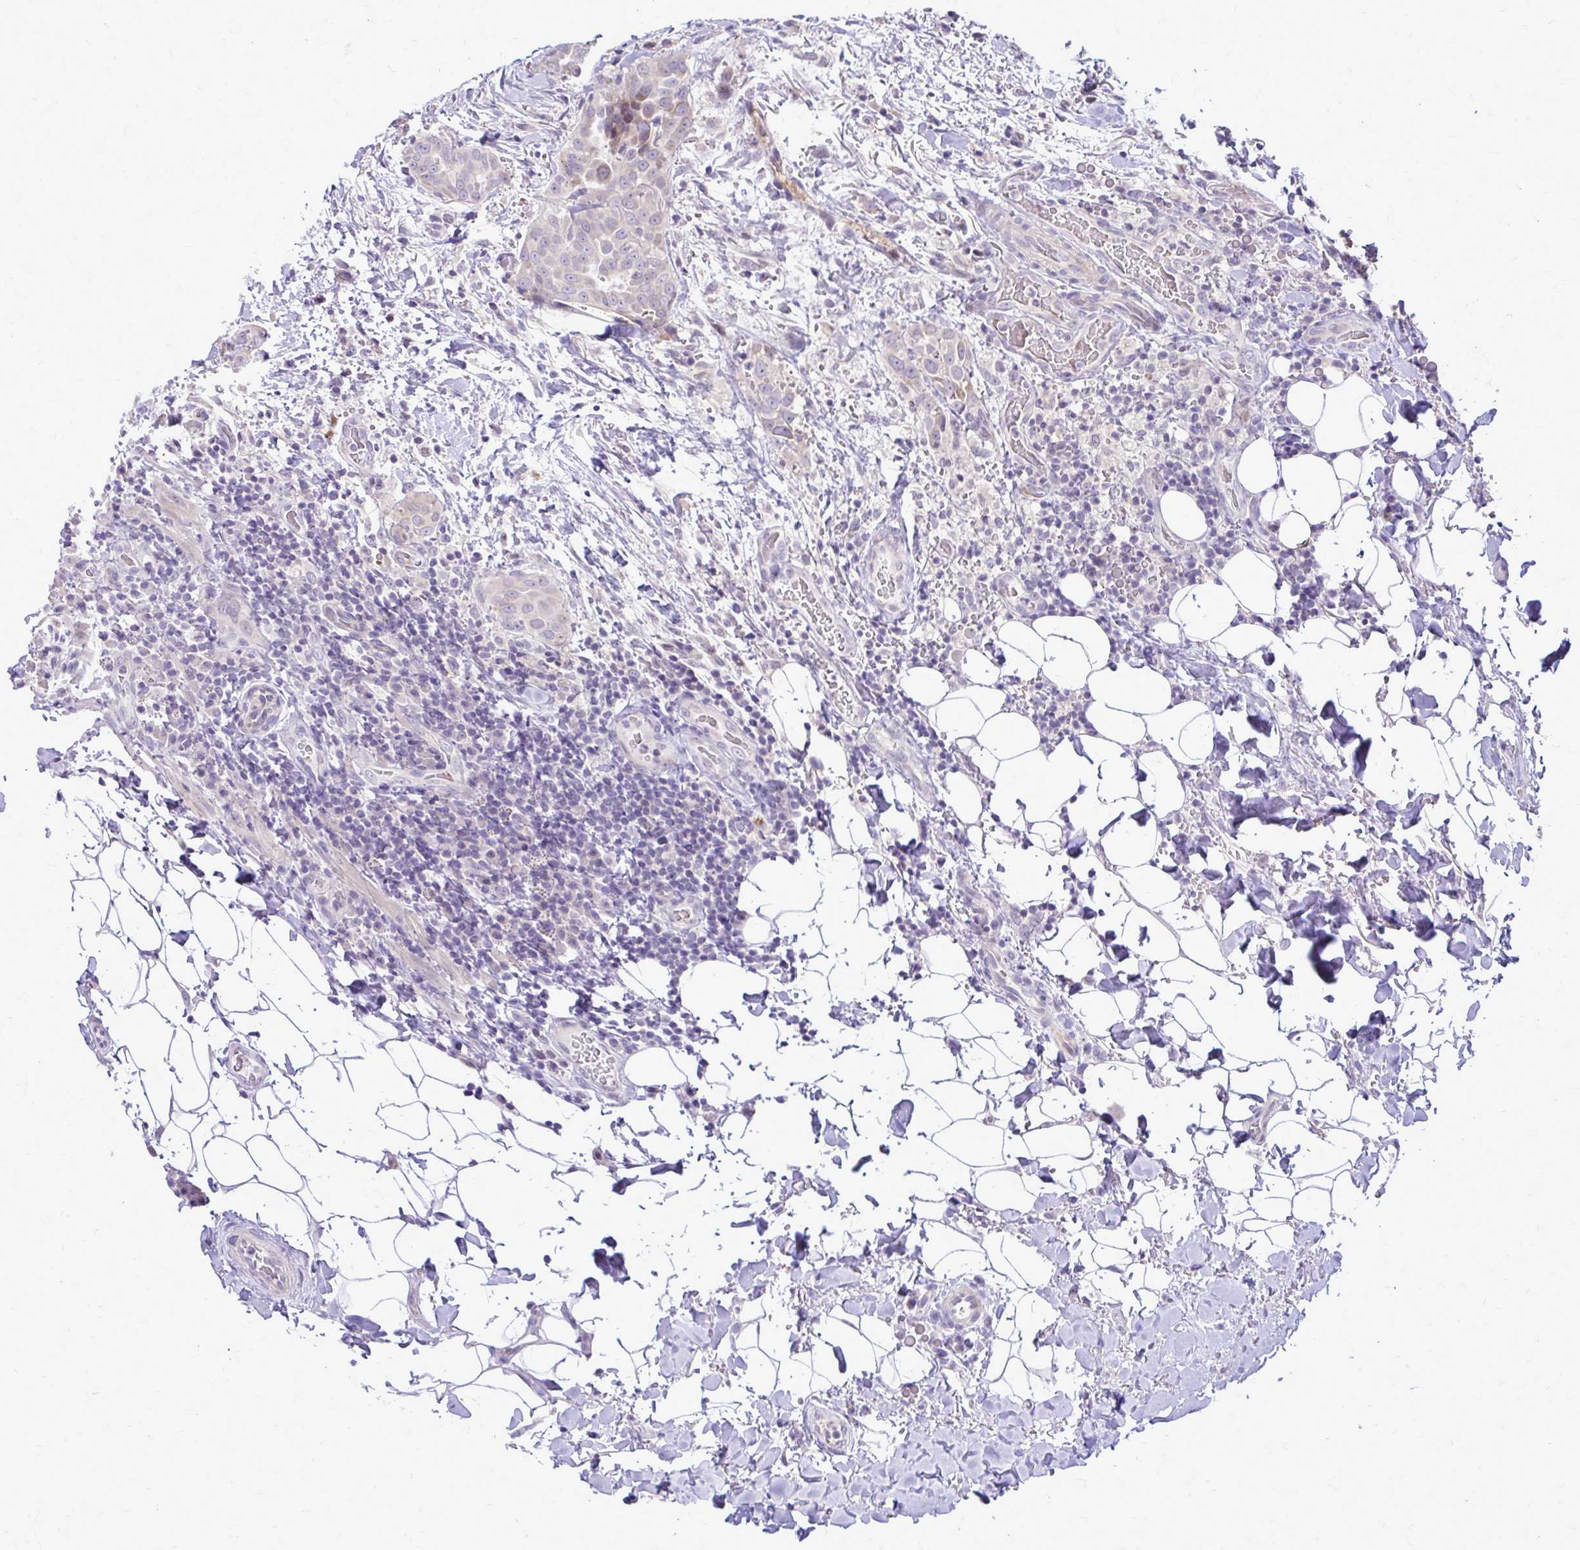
{"staining": {"intensity": "negative", "quantity": "none", "location": "none"}, "tissue": "thyroid cancer", "cell_type": "Tumor cells", "image_type": "cancer", "snomed": [{"axis": "morphology", "description": "Papillary adenocarcinoma, NOS"}, {"axis": "topography", "description": "Thyroid gland"}], "caption": "There is no significant expression in tumor cells of thyroid cancer (papillary adenocarcinoma).", "gene": "DPY19L1", "patient": {"sex": "male", "age": 61}}